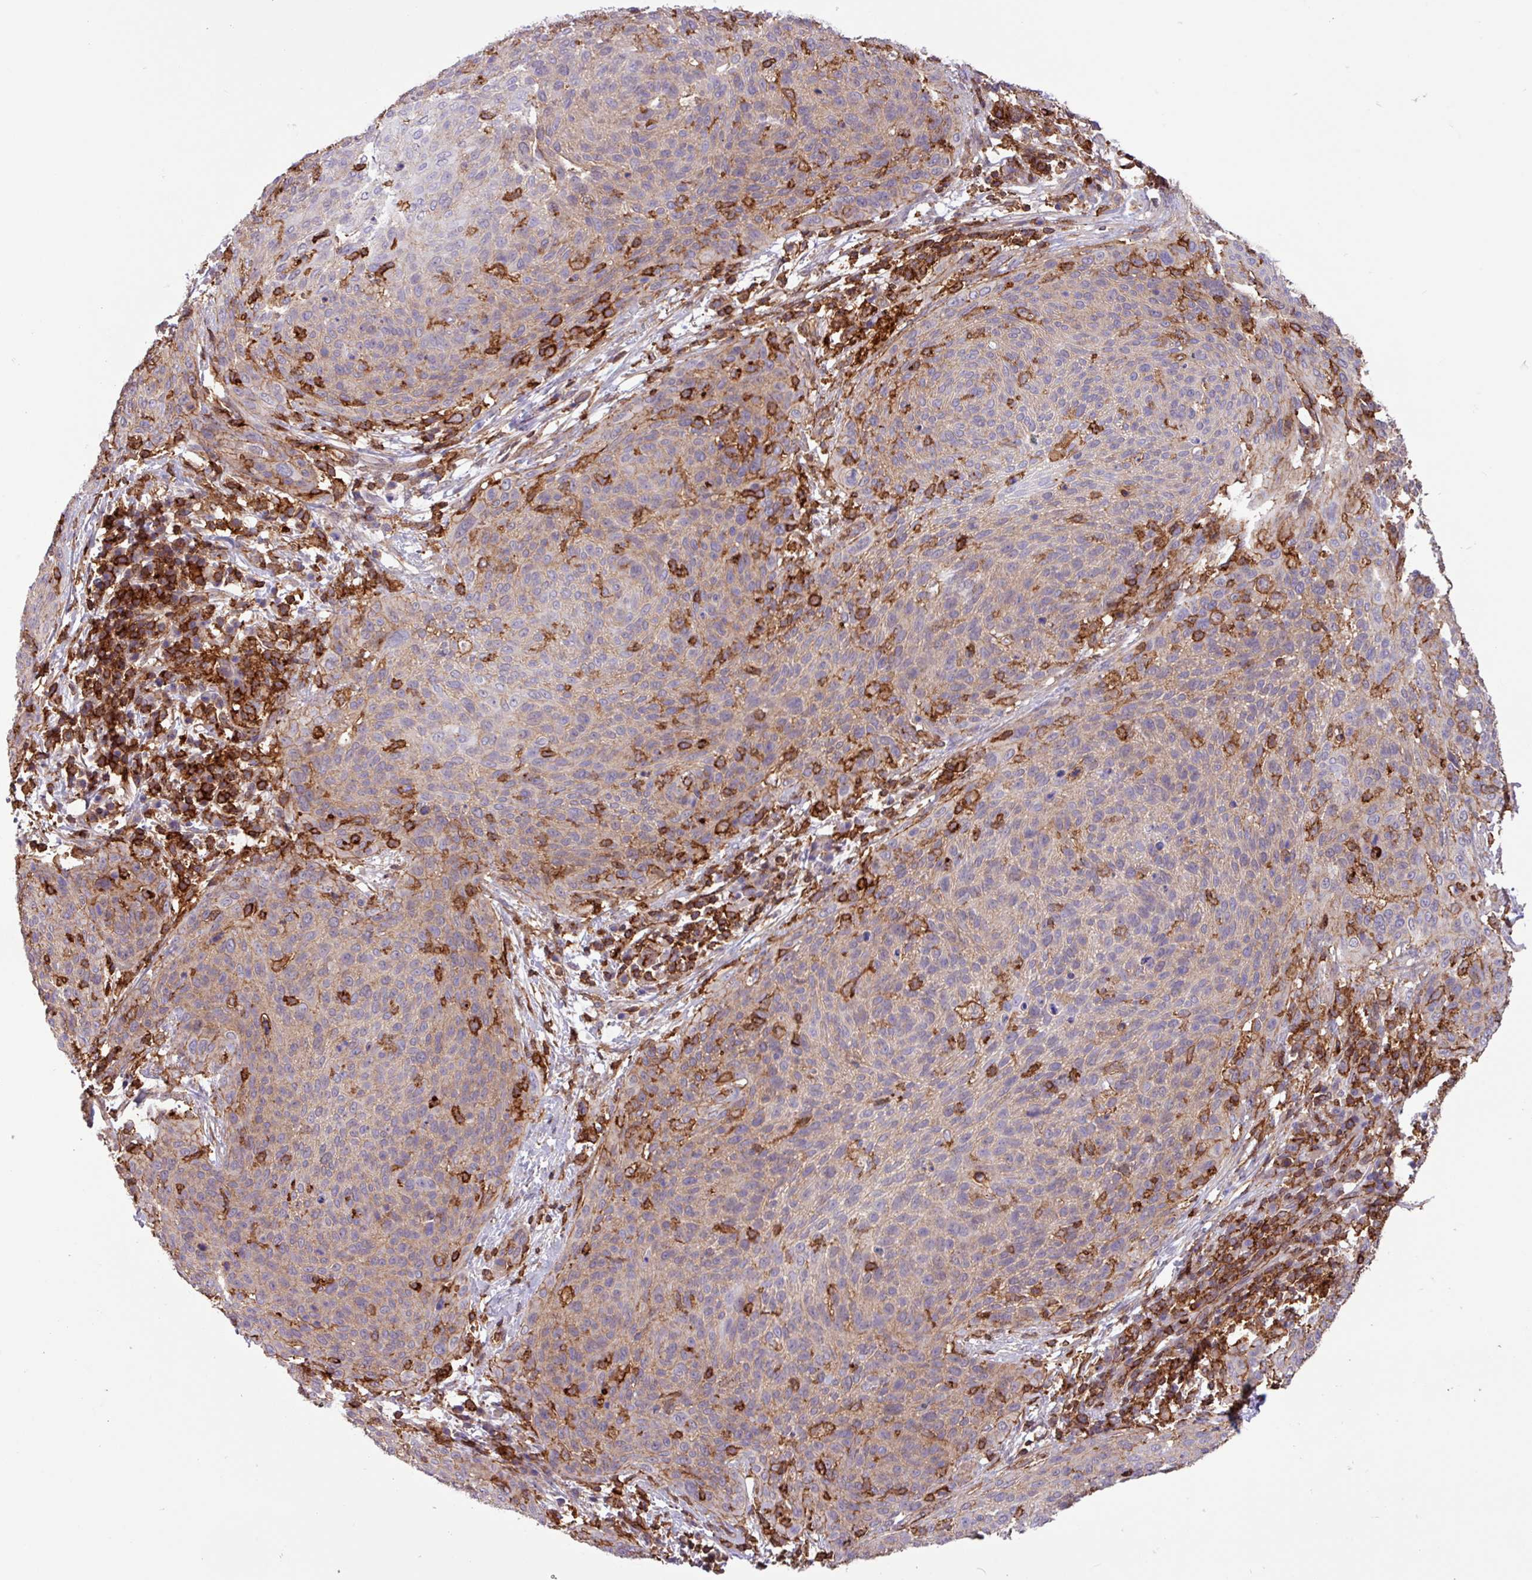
{"staining": {"intensity": "moderate", "quantity": "25%-75%", "location": "cytoplasmic/membranous"}, "tissue": "cervical cancer", "cell_type": "Tumor cells", "image_type": "cancer", "snomed": [{"axis": "morphology", "description": "Squamous cell carcinoma, NOS"}, {"axis": "topography", "description": "Cervix"}], "caption": "Tumor cells show medium levels of moderate cytoplasmic/membranous positivity in approximately 25%-75% of cells in squamous cell carcinoma (cervical).", "gene": "PPP1R18", "patient": {"sex": "female", "age": 31}}